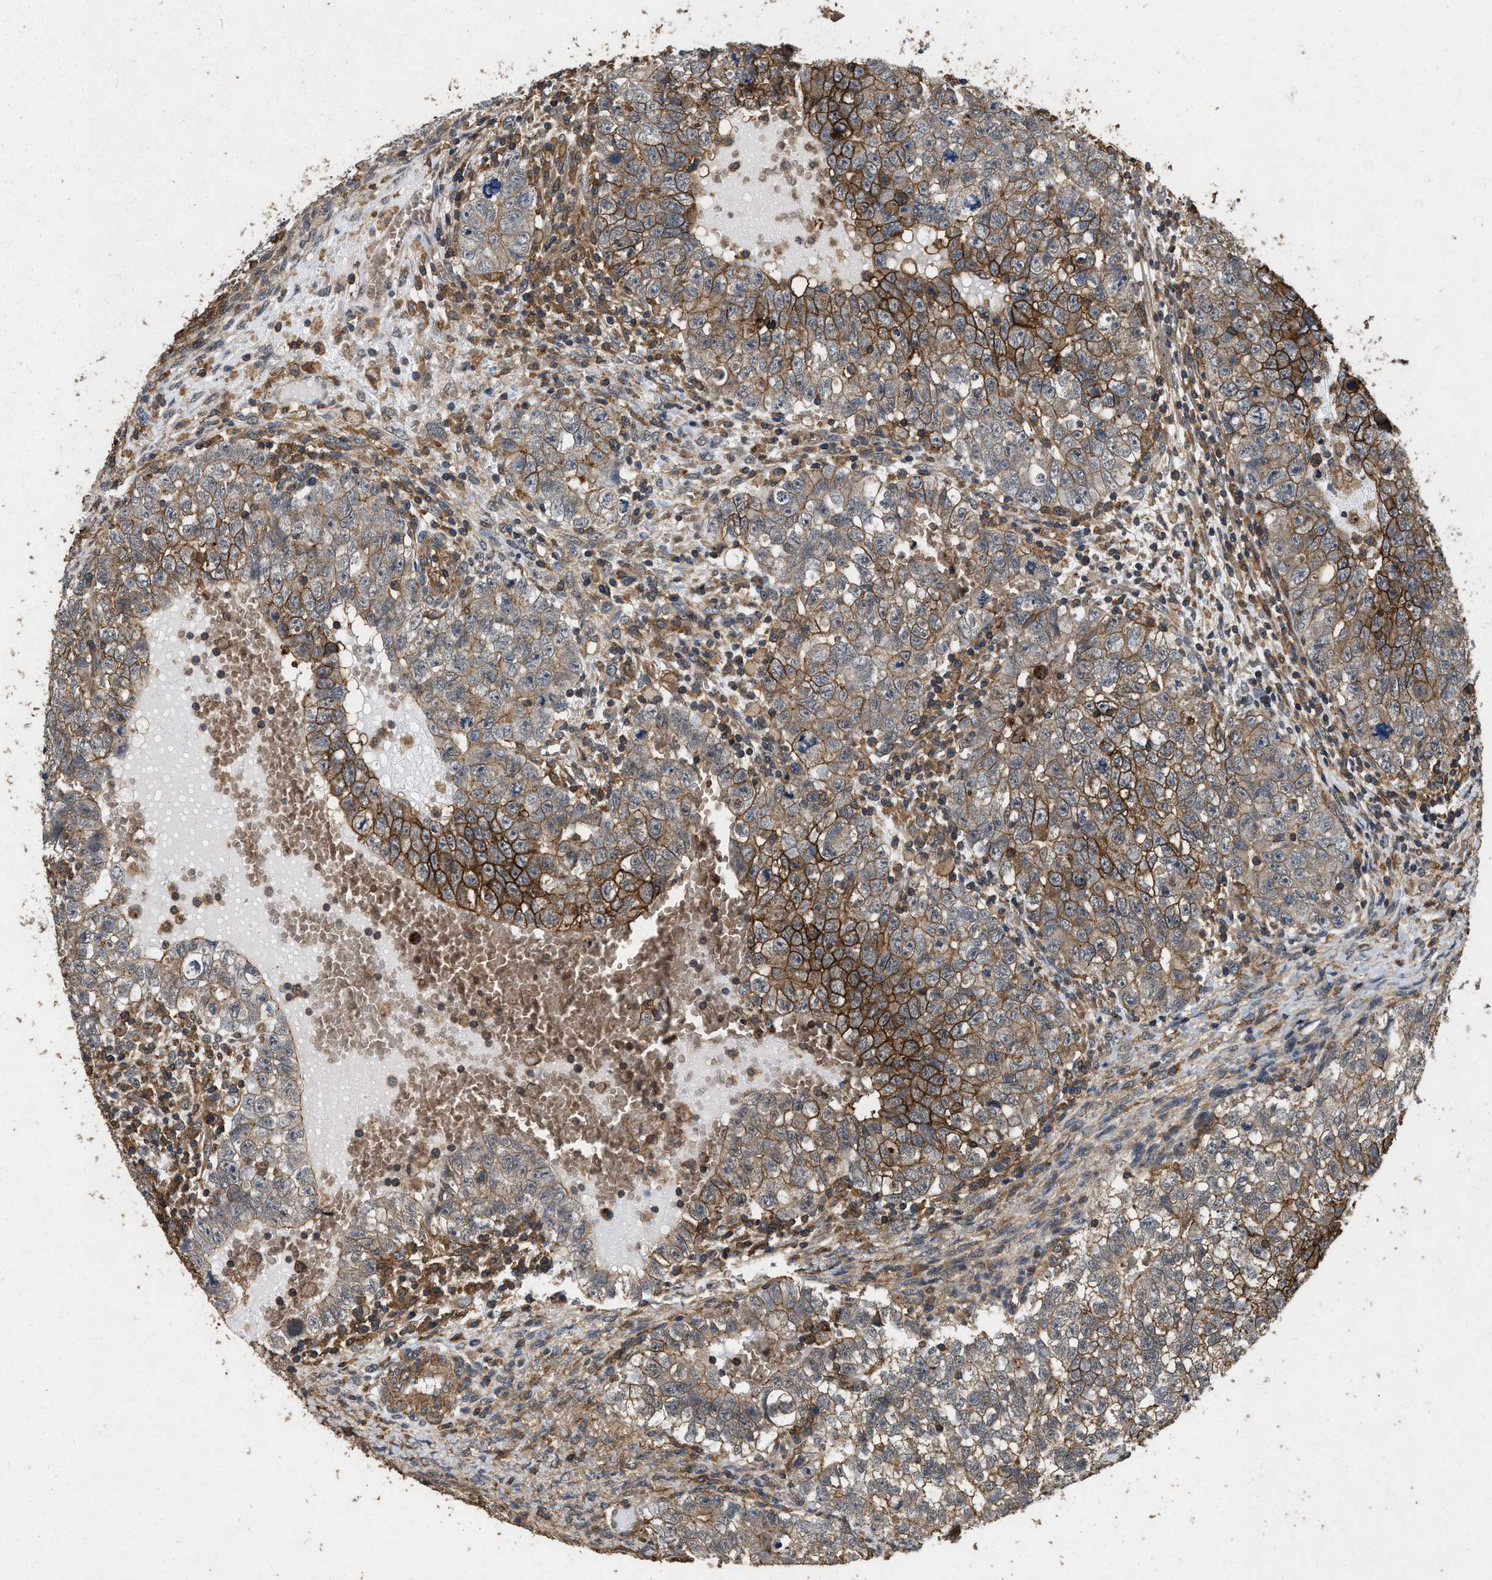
{"staining": {"intensity": "moderate", "quantity": ">75%", "location": "cytoplasmic/membranous"}, "tissue": "testis cancer", "cell_type": "Tumor cells", "image_type": "cancer", "snomed": [{"axis": "morphology", "description": "Seminoma, NOS"}, {"axis": "morphology", "description": "Carcinoma, Embryonal, NOS"}, {"axis": "topography", "description": "Testis"}], "caption": "Approximately >75% of tumor cells in testis cancer (embryonal carcinoma) reveal moderate cytoplasmic/membranous protein positivity as visualized by brown immunohistochemical staining.", "gene": "LINGO2", "patient": {"sex": "male", "age": 38}}